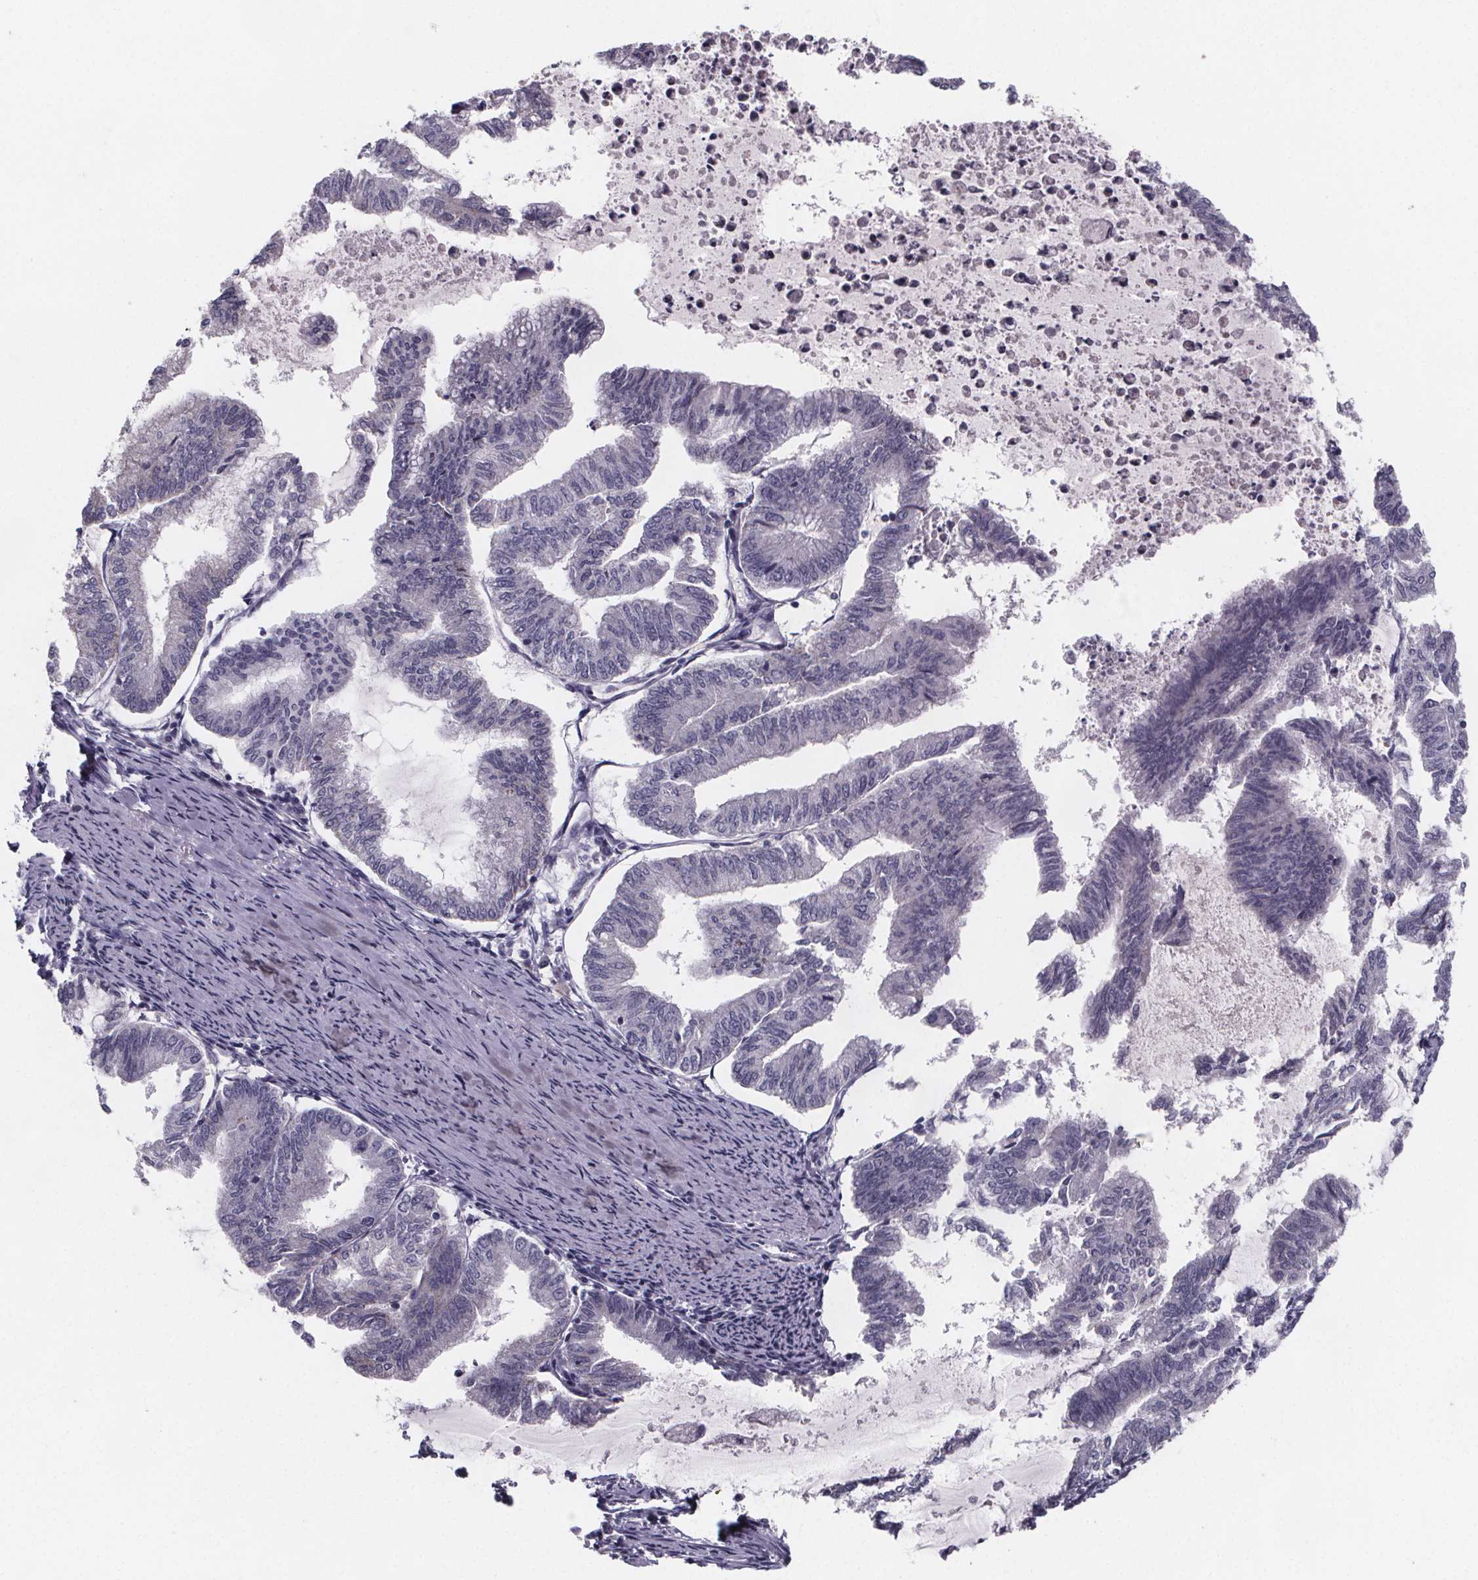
{"staining": {"intensity": "negative", "quantity": "none", "location": "none"}, "tissue": "endometrial cancer", "cell_type": "Tumor cells", "image_type": "cancer", "snomed": [{"axis": "morphology", "description": "Adenocarcinoma, NOS"}, {"axis": "topography", "description": "Endometrium"}], "caption": "Immunohistochemical staining of endometrial cancer reveals no significant staining in tumor cells.", "gene": "PAH", "patient": {"sex": "female", "age": 79}}